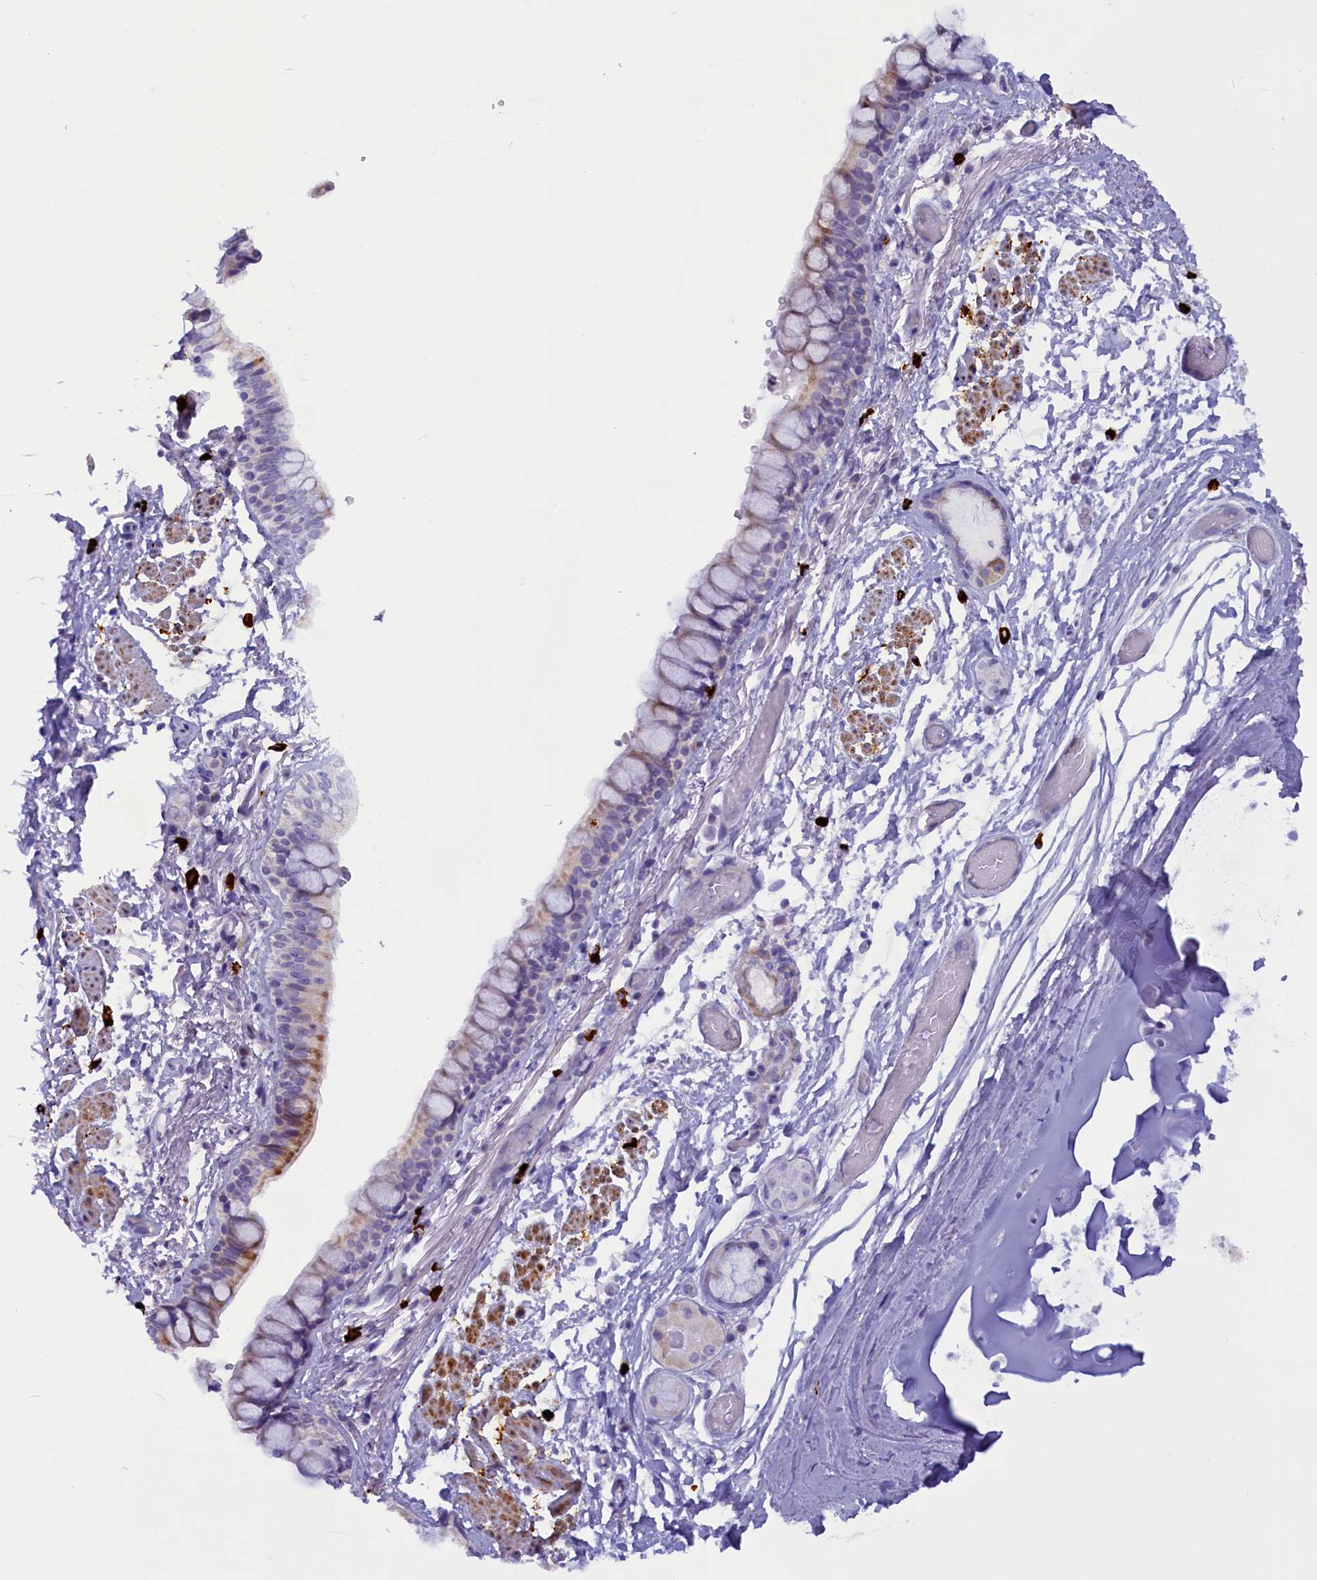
{"staining": {"intensity": "moderate", "quantity": "<25%", "location": "cytoplasmic/membranous"}, "tissue": "bronchus", "cell_type": "Respiratory epithelial cells", "image_type": "normal", "snomed": [{"axis": "morphology", "description": "Normal tissue, NOS"}, {"axis": "topography", "description": "Cartilage tissue"}], "caption": "Immunohistochemistry photomicrograph of benign bronchus stained for a protein (brown), which reveals low levels of moderate cytoplasmic/membranous positivity in about <25% of respiratory epithelial cells.", "gene": "RTTN", "patient": {"sex": "male", "age": 63}}